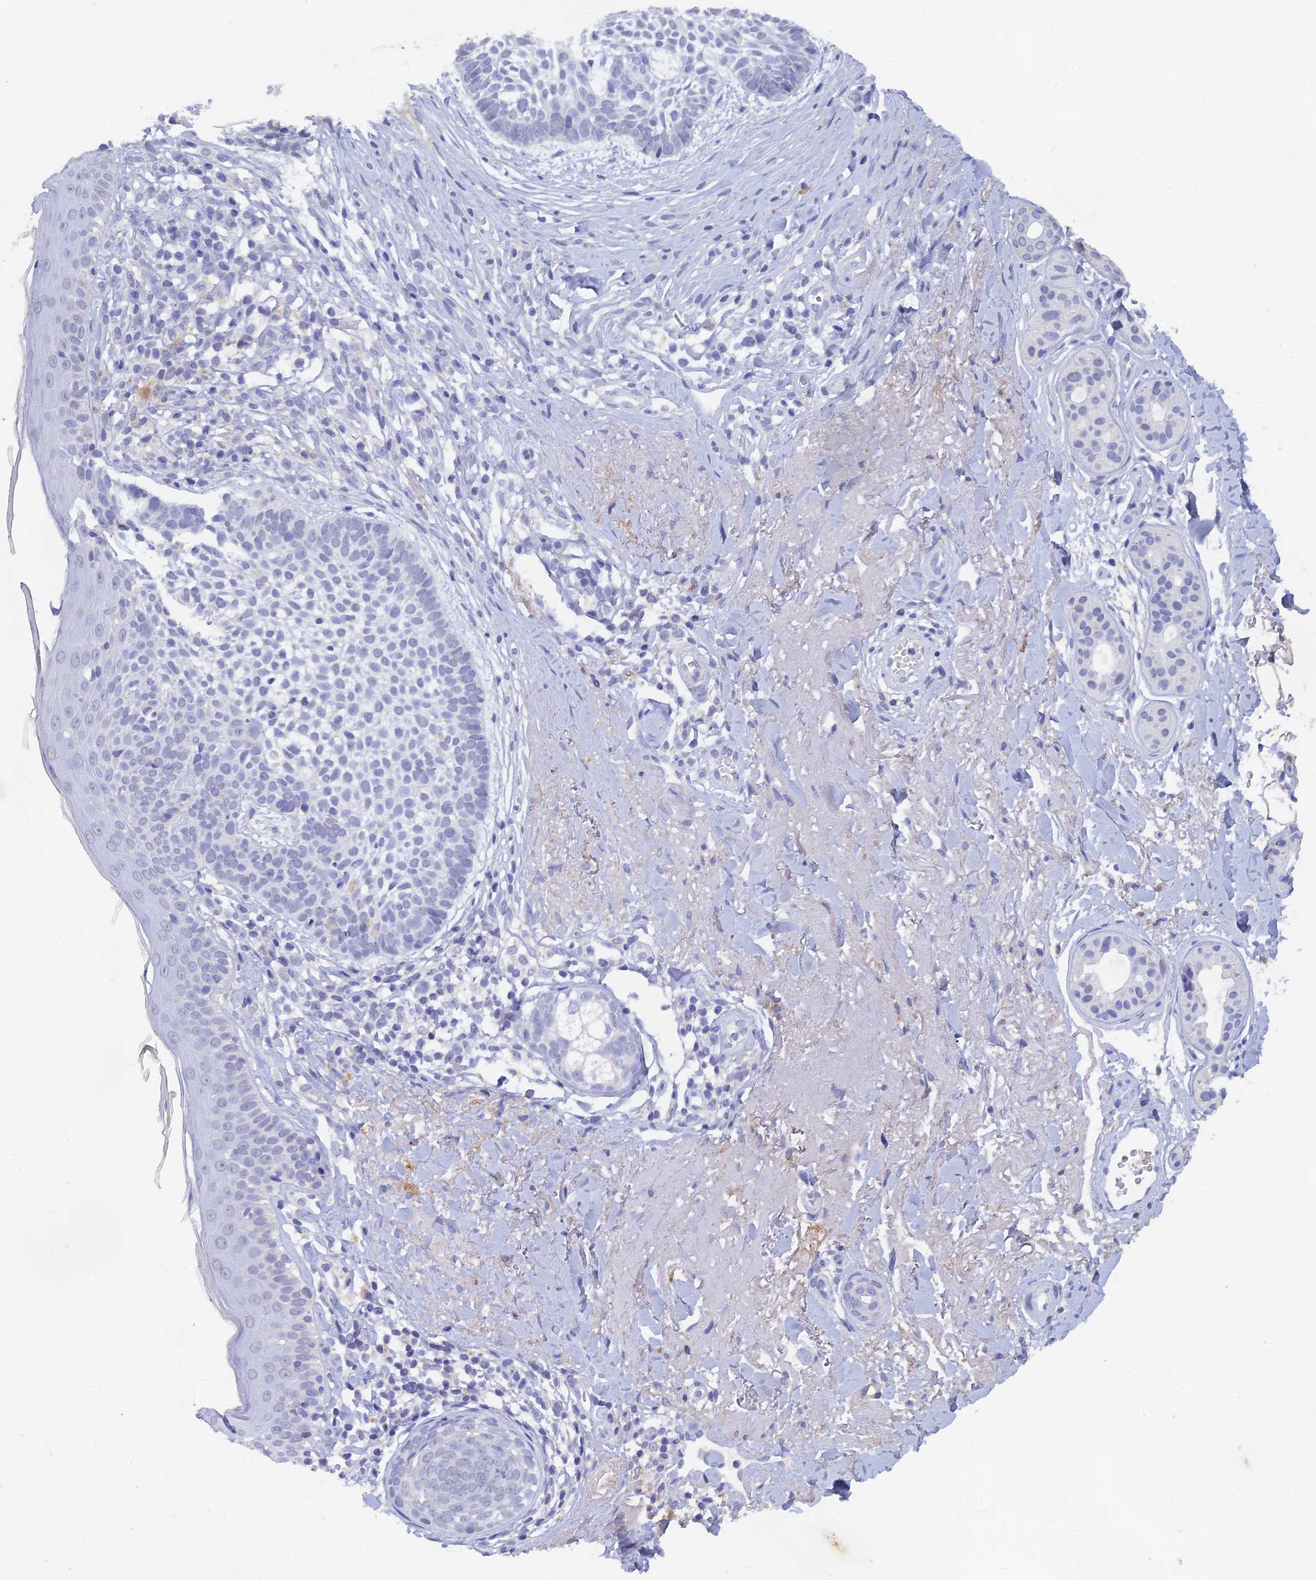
{"staining": {"intensity": "negative", "quantity": "none", "location": "none"}, "tissue": "skin cancer", "cell_type": "Tumor cells", "image_type": "cancer", "snomed": [{"axis": "morphology", "description": "Basal cell carcinoma"}, {"axis": "topography", "description": "Skin"}], "caption": "IHC histopathology image of basal cell carcinoma (skin) stained for a protein (brown), which reveals no positivity in tumor cells.", "gene": "LRIF1", "patient": {"sex": "male", "age": 71}}